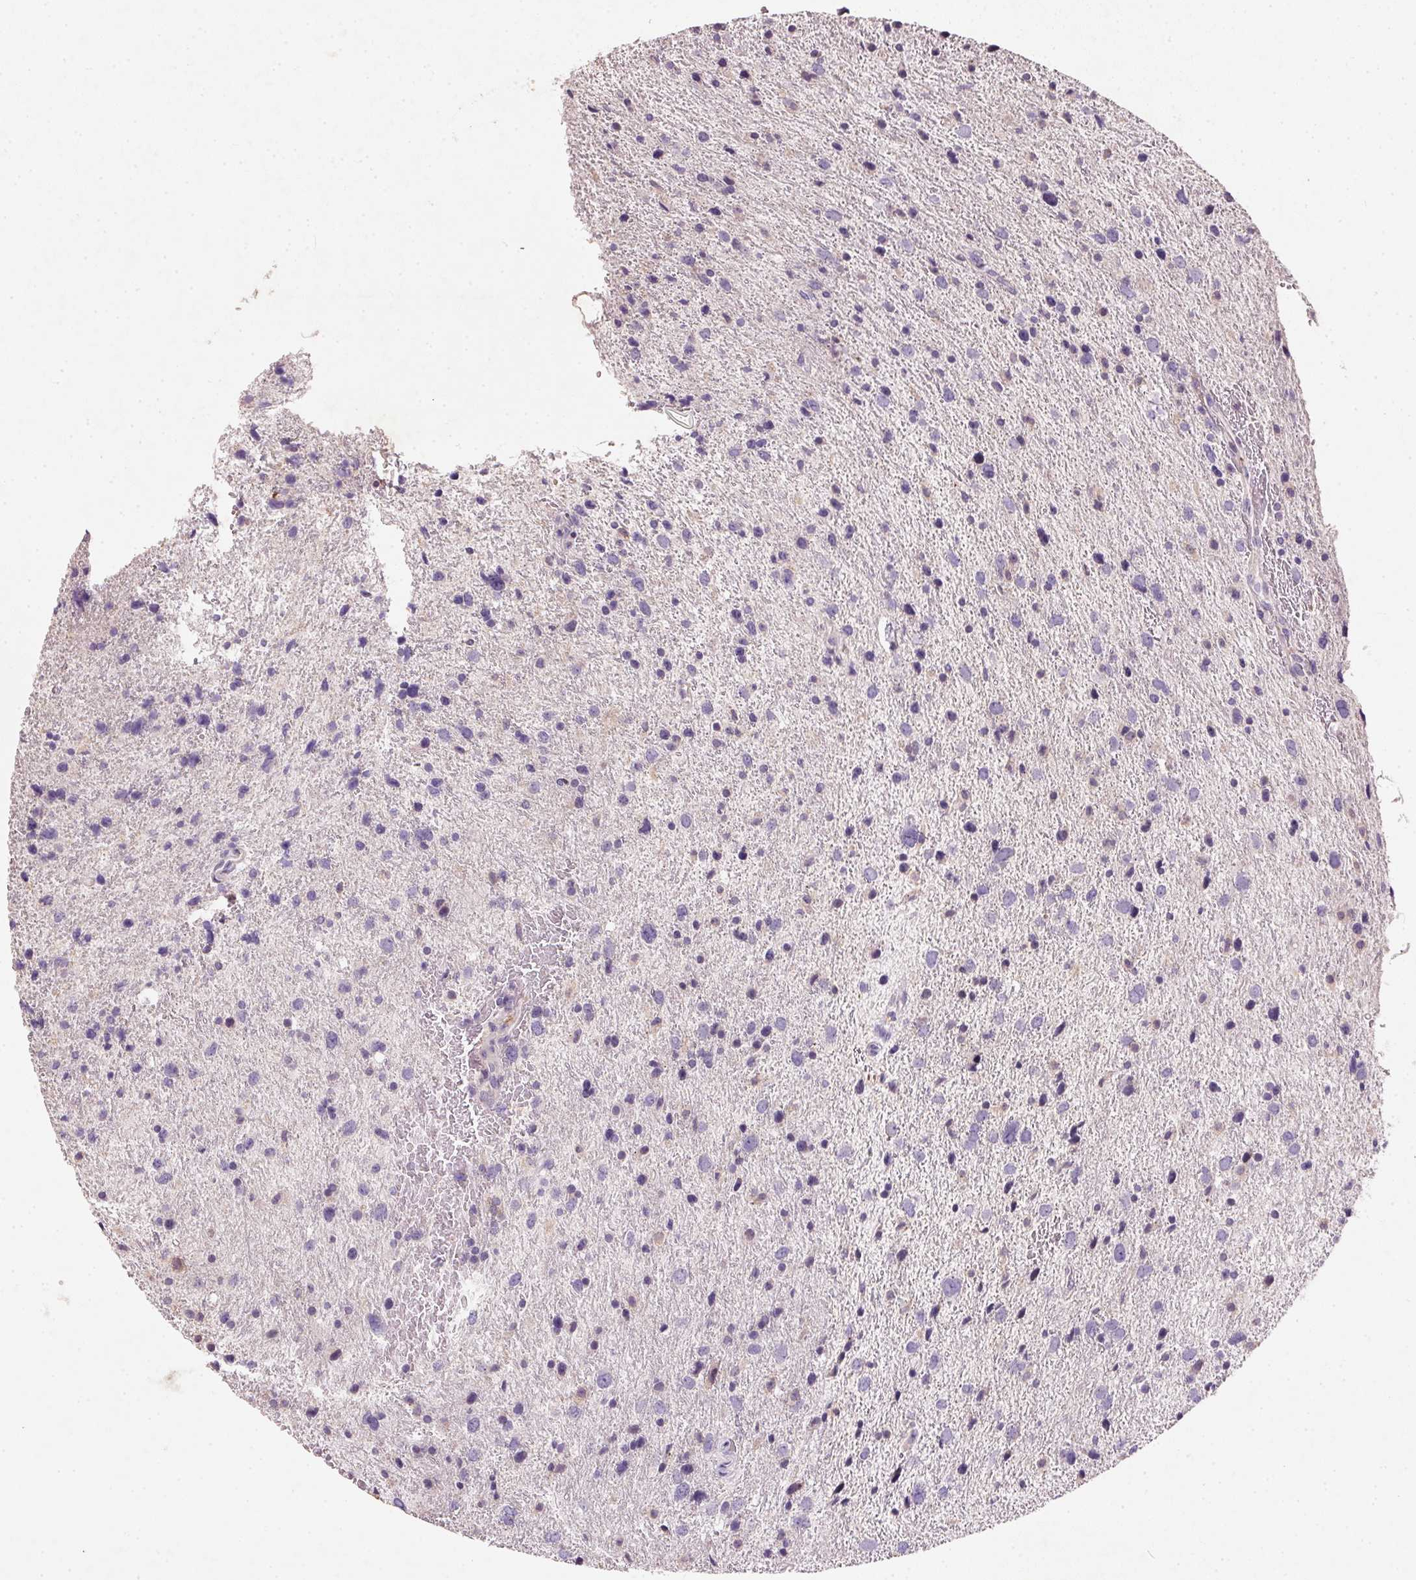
{"staining": {"intensity": "negative", "quantity": "none", "location": "none"}, "tissue": "glioma", "cell_type": "Tumor cells", "image_type": "cancer", "snomed": [{"axis": "morphology", "description": "Glioma, malignant, Low grade"}, {"axis": "topography", "description": "Brain"}], "caption": "IHC image of neoplastic tissue: glioma stained with DAB (3,3'-diaminobenzidine) displays no significant protein positivity in tumor cells. (Brightfield microscopy of DAB (3,3'-diaminobenzidine) IHC at high magnification).", "gene": "KCNK15", "patient": {"sex": "female", "age": 55}}